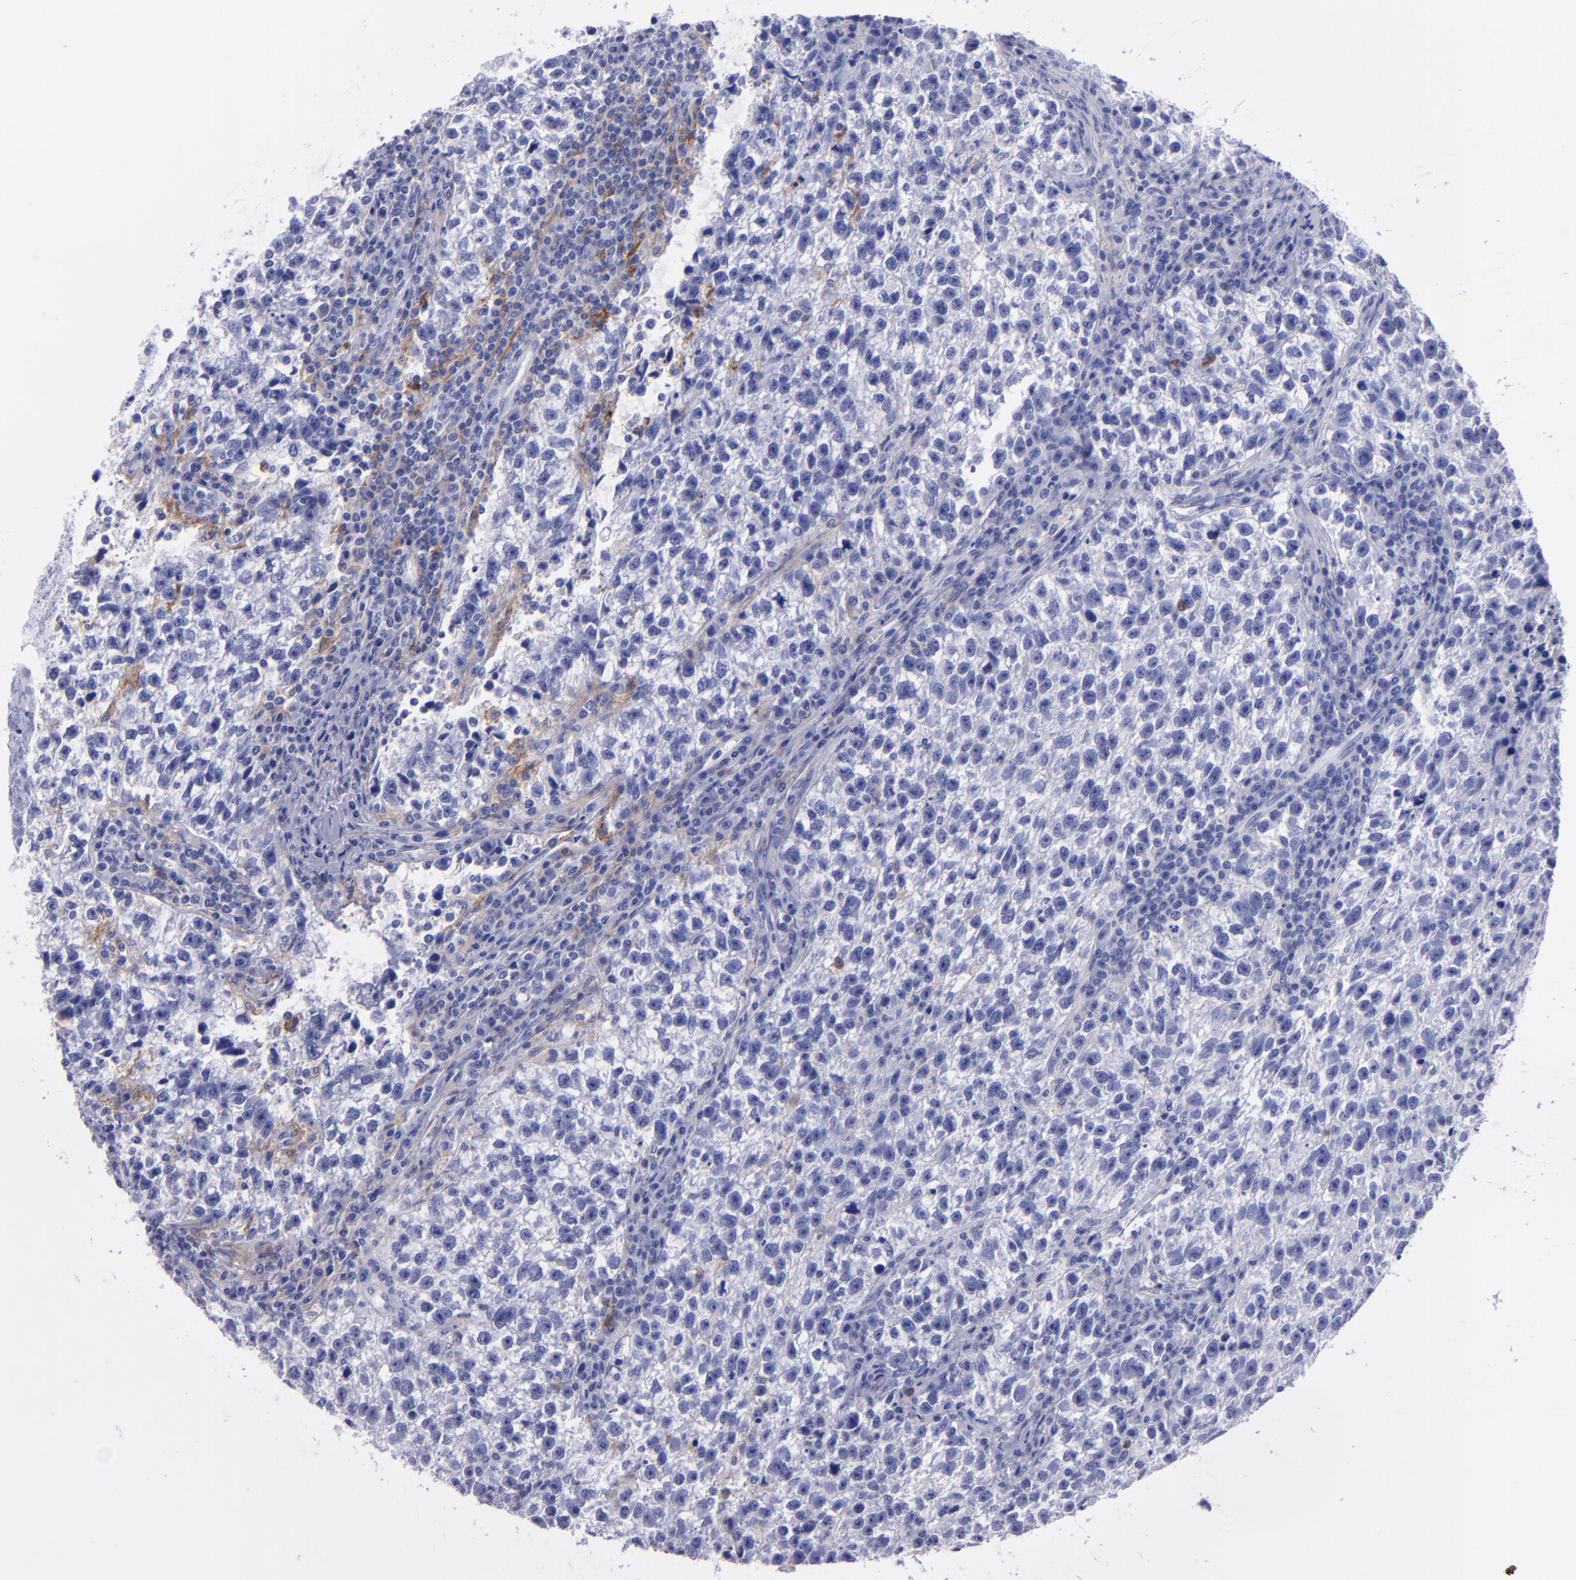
{"staining": {"intensity": "negative", "quantity": "none", "location": "none"}, "tissue": "testis cancer", "cell_type": "Tumor cells", "image_type": "cancer", "snomed": [{"axis": "morphology", "description": "Seminoma, NOS"}, {"axis": "topography", "description": "Testis"}], "caption": "High power microscopy photomicrograph of an immunohistochemistry (IHC) photomicrograph of seminoma (testis), revealing no significant positivity in tumor cells.", "gene": "CR1", "patient": {"sex": "male", "age": 38}}